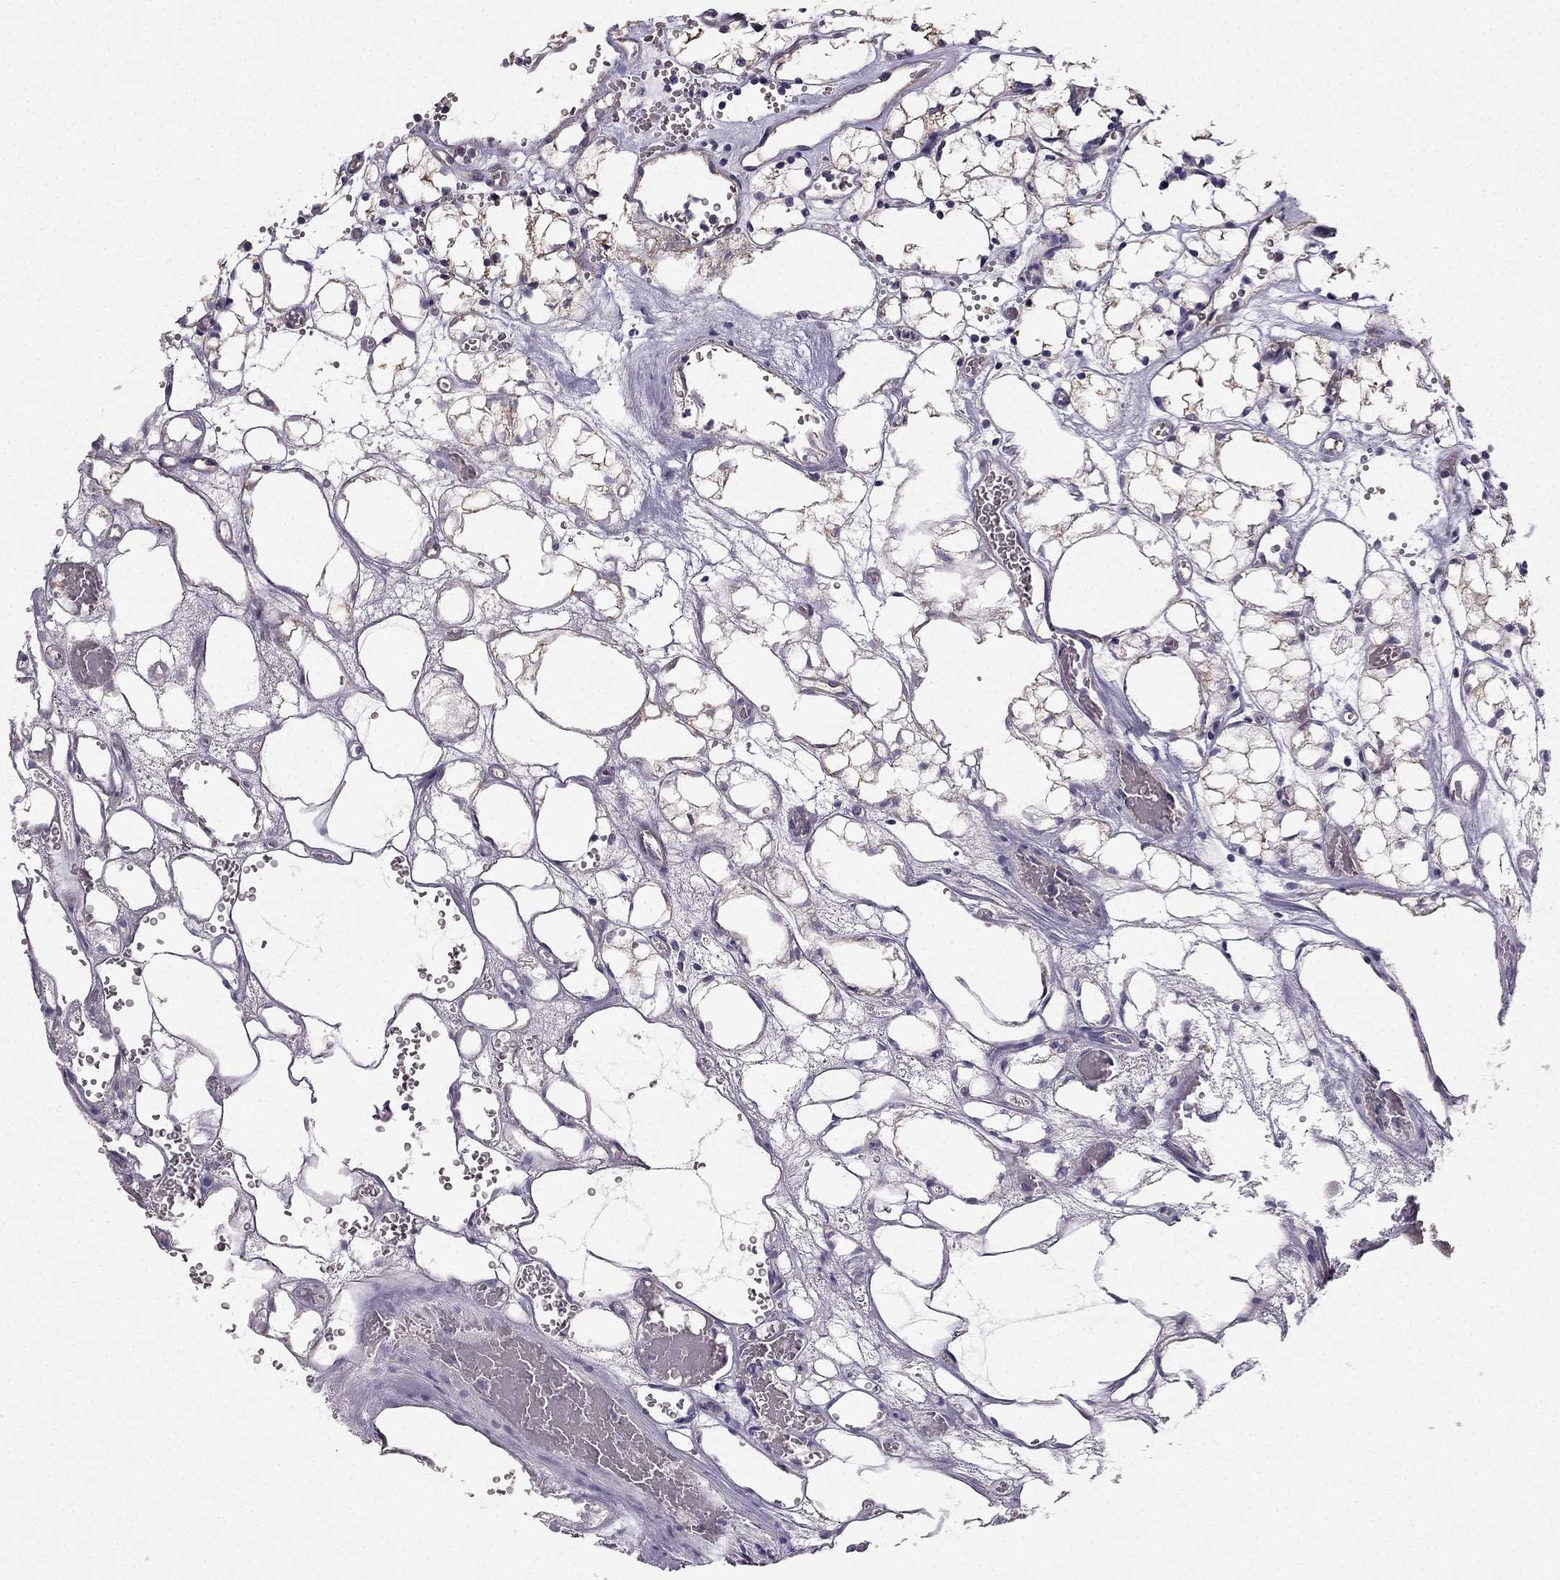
{"staining": {"intensity": "negative", "quantity": "none", "location": "none"}, "tissue": "renal cancer", "cell_type": "Tumor cells", "image_type": "cancer", "snomed": [{"axis": "morphology", "description": "Adenocarcinoma, NOS"}, {"axis": "topography", "description": "Kidney"}], "caption": "A histopathology image of renal cancer stained for a protein demonstrates no brown staining in tumor cells. Brightfield microscopy of immunohistochemistry (IHC) stained with DAB (brown) and hematoxylin (blue), captured at high magnification.", "gene": "TSPYL5", "patient": {"sex": "female", "age": 69}}